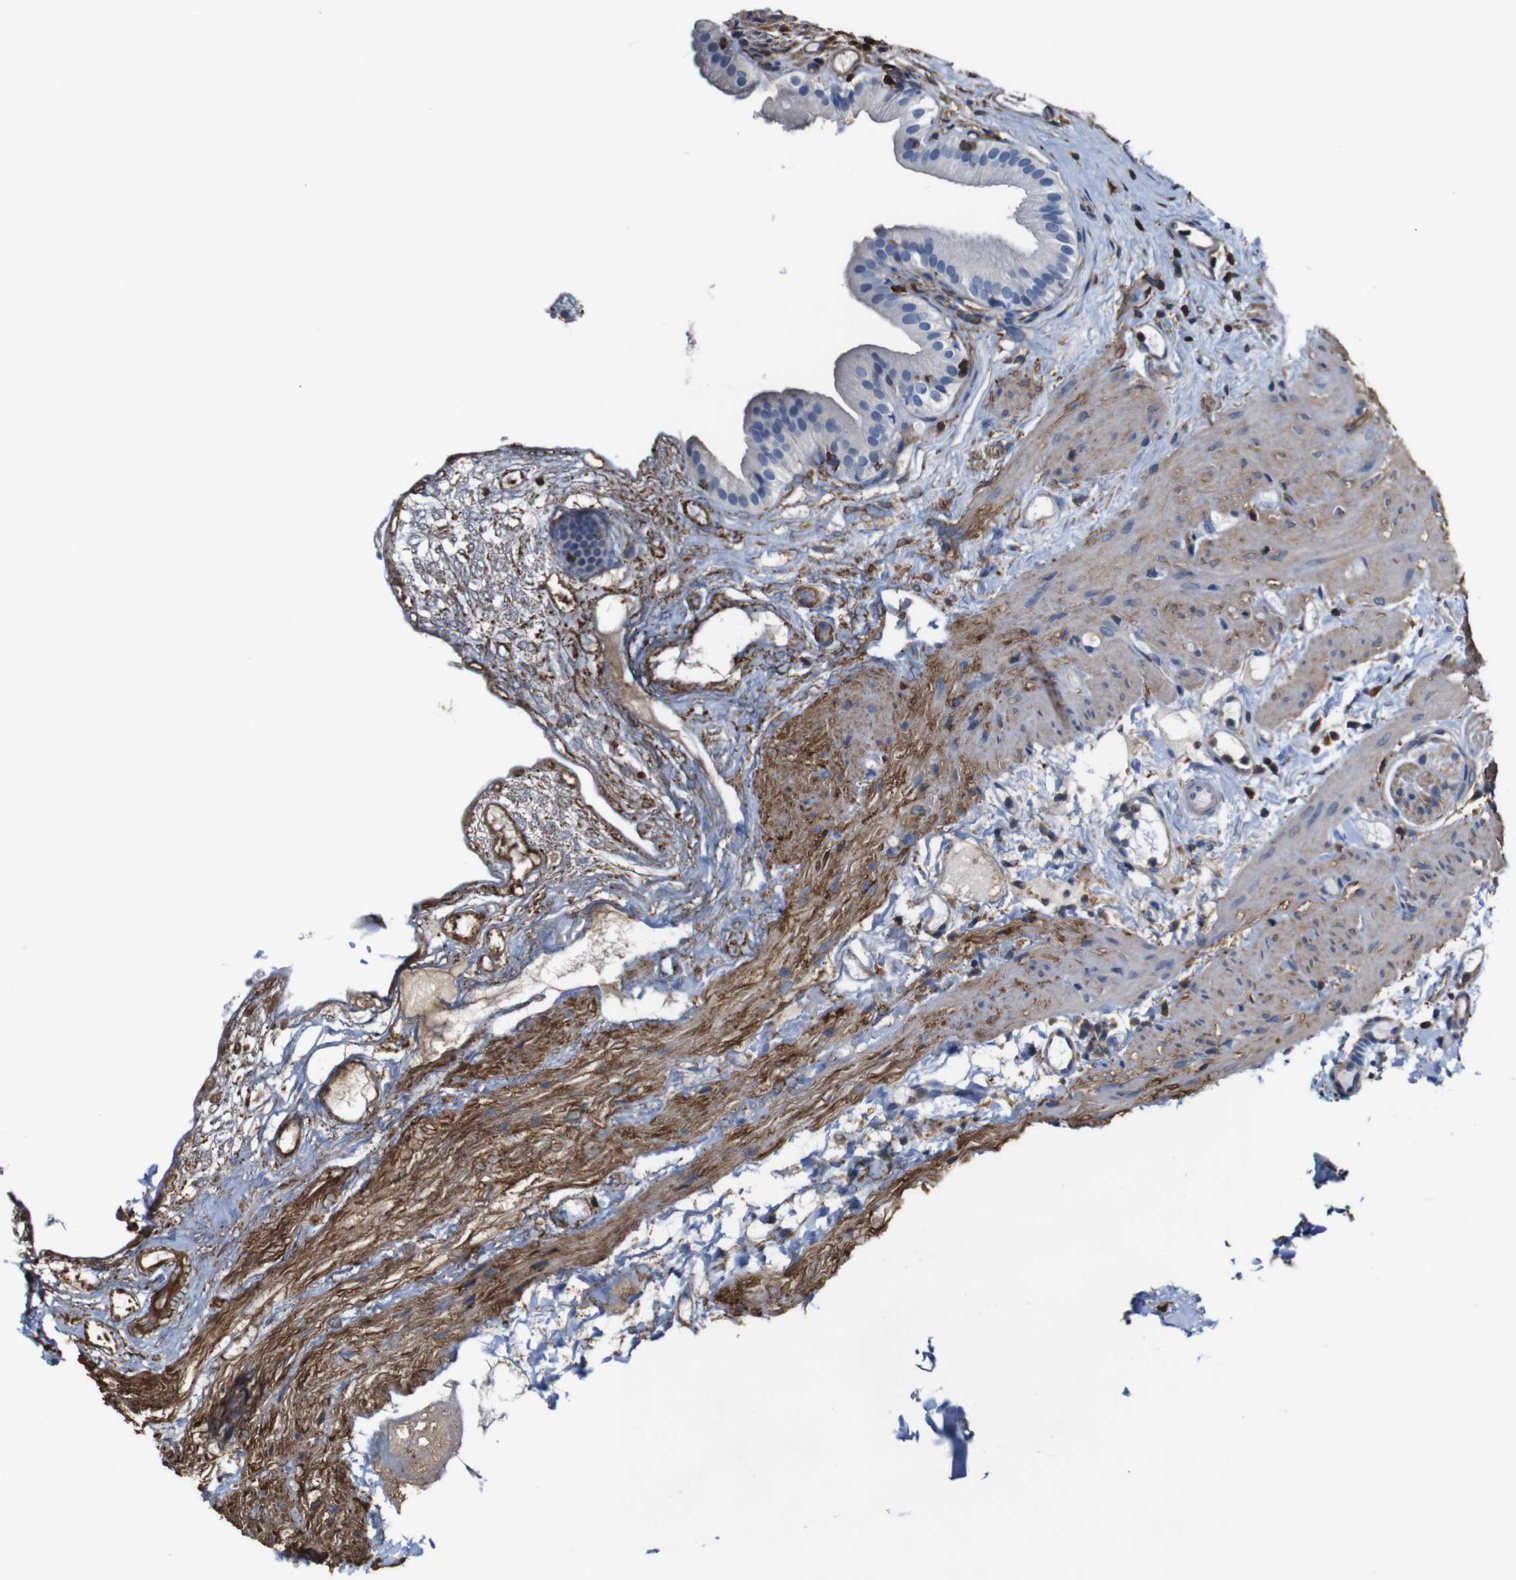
{"staining": {"intensity": "negative", "quantity": "none", "location": "none"}, "tissue": "gallbladder", "cell_type": "Glandular cells", "image_type": "normal", "snomed": [{"axis": "morphology", "description": "Normal tissue, NOS"}, {"axis": "topography", "description": "Gallbladder"}], "caption": "A high-resolution image shows immunohistochemistry staining of benign gallbladder, which exhibits no significant expression in glandular cells. The staining was performed using DAB to visualize the protein expression in brown, while the nuclei were stained in blue with hematoxylin (Magnification: 20x).", "gene": "PI4KA", "patient": {"sex": "female", "age": 26}}